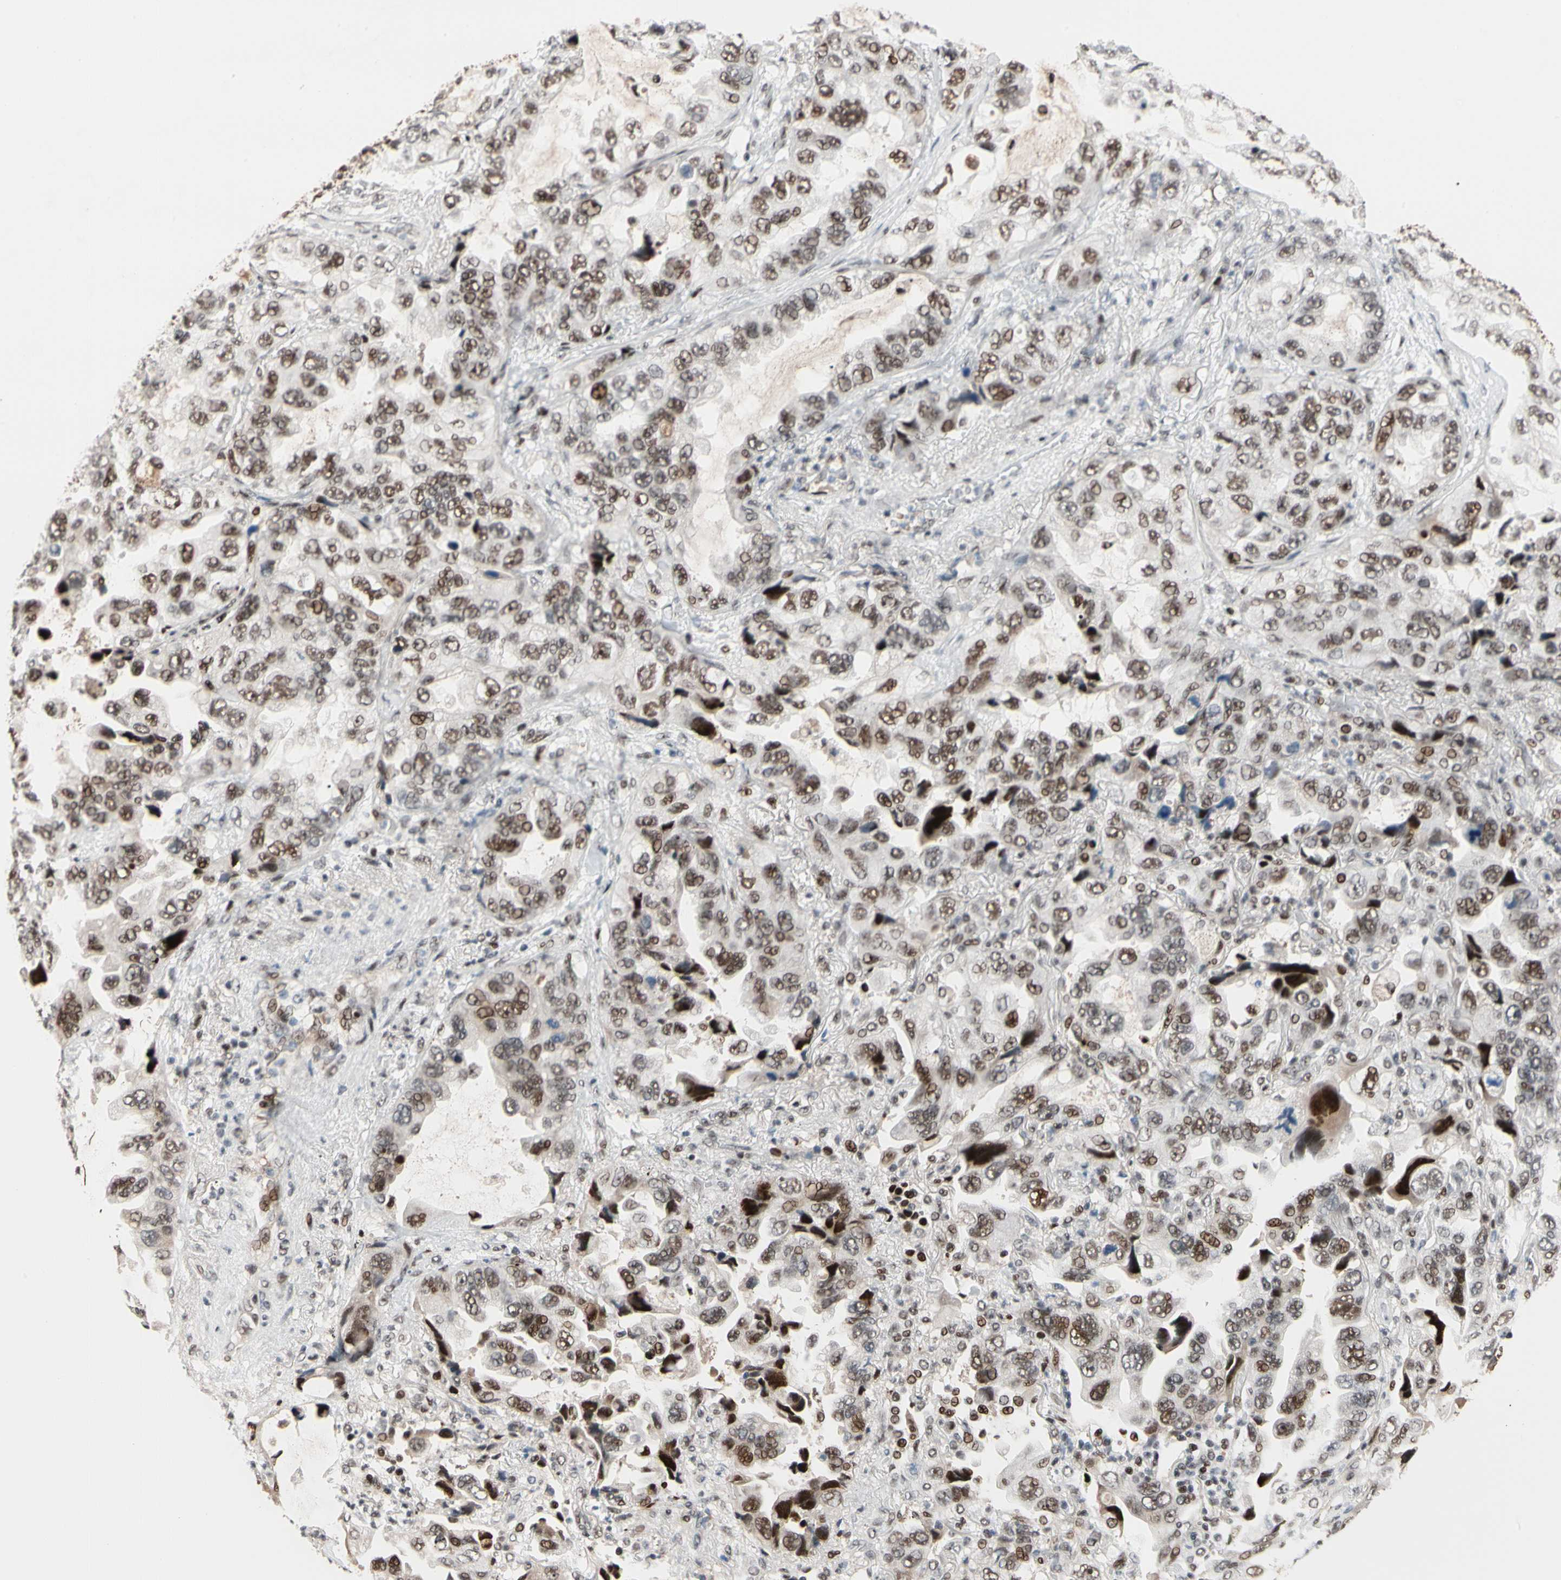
{"staining": {"intensity": "moderate", "quantity": "25%-75%", "location": "nuclear"}, "tissue": "lung cancer", "cell_type": "Tumor cells", "image_type": "cancer", "snomed": [{"axis": "morphology", "description": "Squamous cell carcinoma, NOS"}, {"axis": "topography", "description": "Lung"}], "caption": "Human lung squamous cell carcinoma stained with a brown dye demonstrates moderate nuclear positive staining in approximately 25%-75% of tumor cells.", "gene": "FOXO3", "patient": {"sex": "female", "age": 73}}